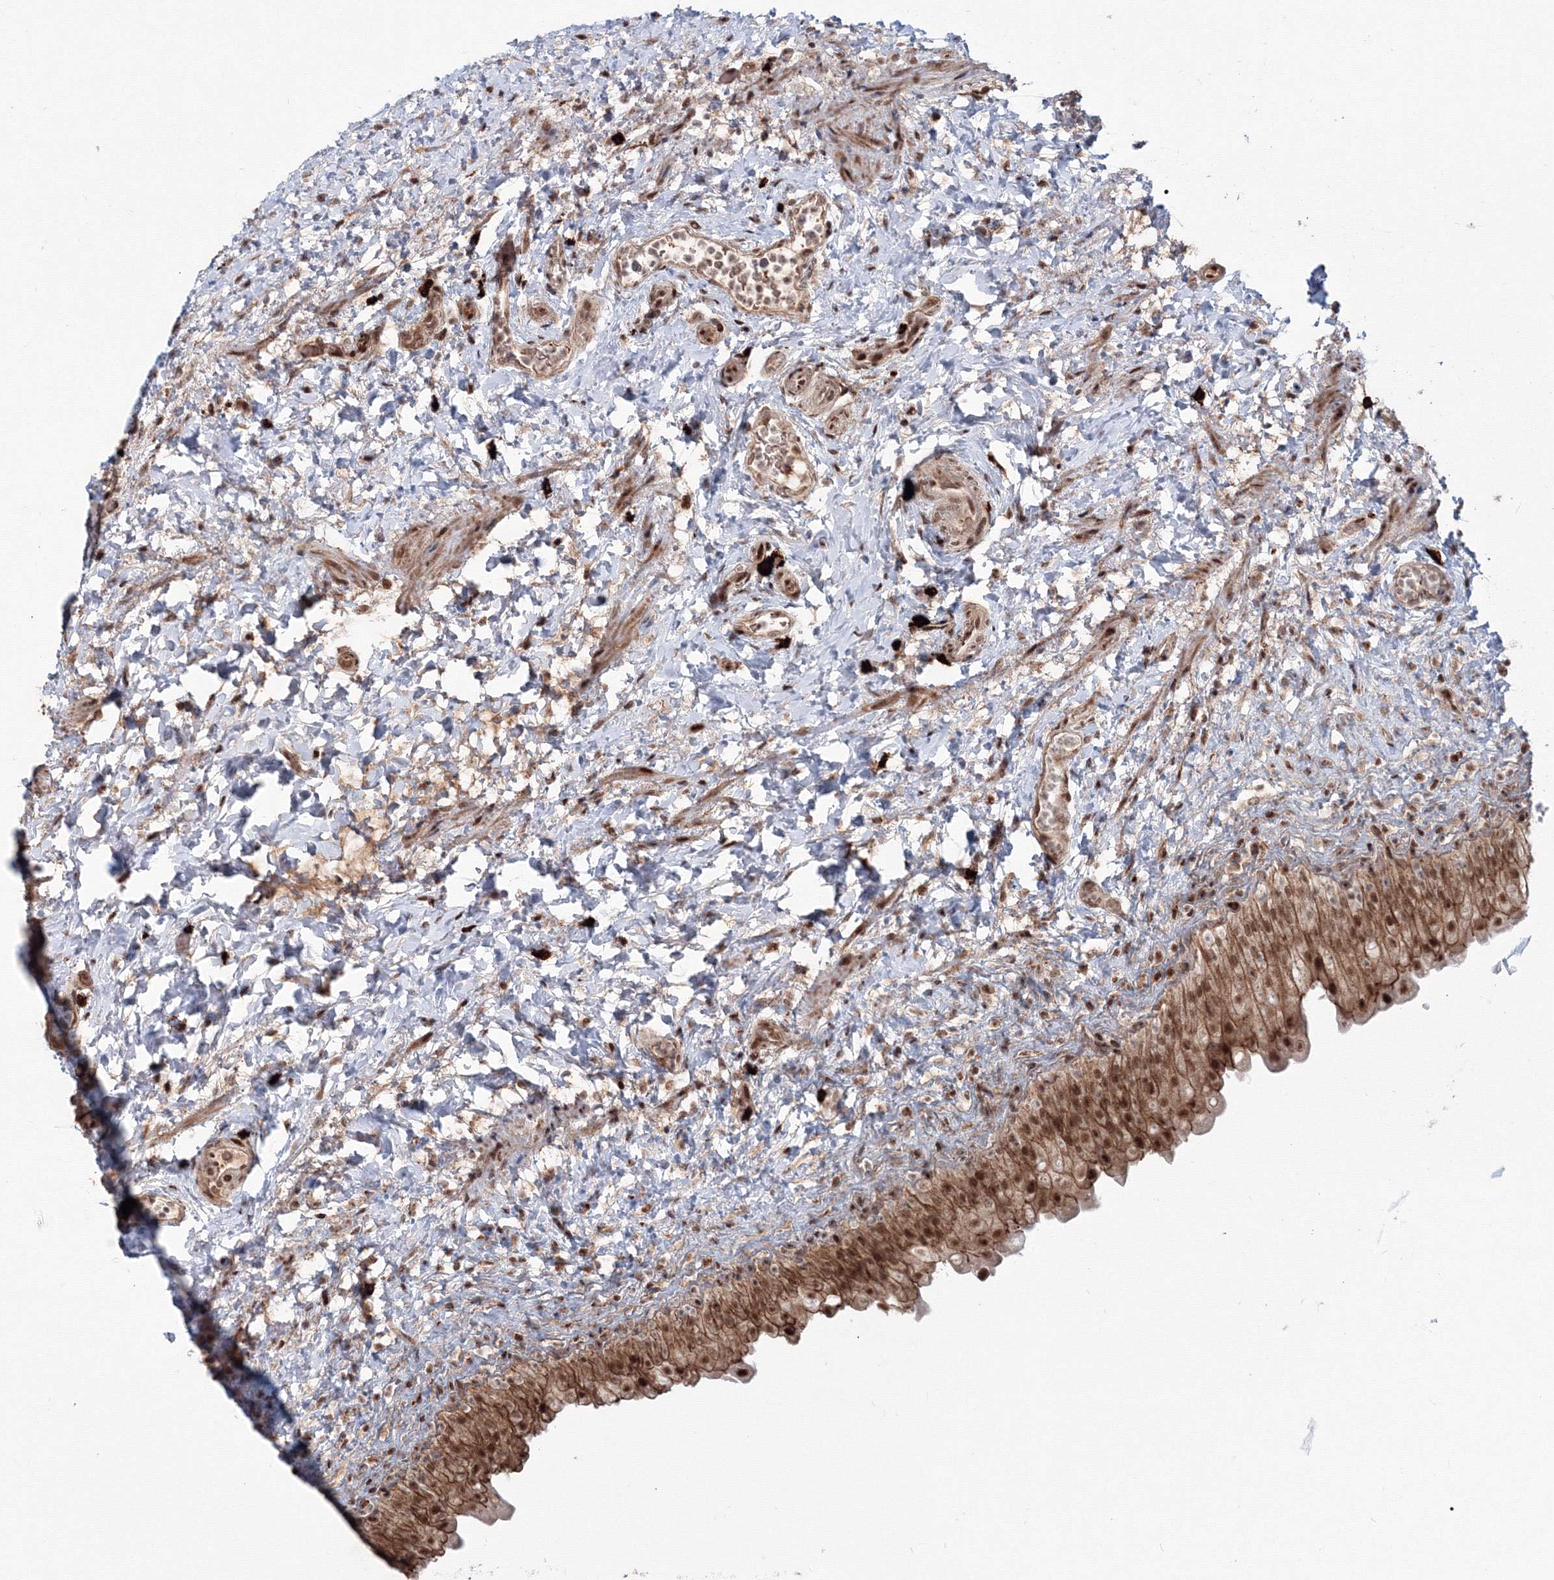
{"staining": {"intensity": "strong", "quantity": ">75%", "location": "cytoplasmic/membranous,nuclear"}, "tissue": "urinary bladder", "cell_type": "Urothelial cells", "image_type": "normal", "snomed": [{"axis": "morphology", "description": "Normal tissue, NOS"}, {"axis": "topography", "description": "Urinary bladder"}], "caption": "DAB (3,3'-diaminobenzidine) immunohistochemical staining of unremarkable urinary bladder reveals strong cytoplasmic/membranous,nuclear protein expression in about >75% of urothelial cells.", "gene": "SH3PXD2A", "patient": {"sex": "female", "age": 27}}